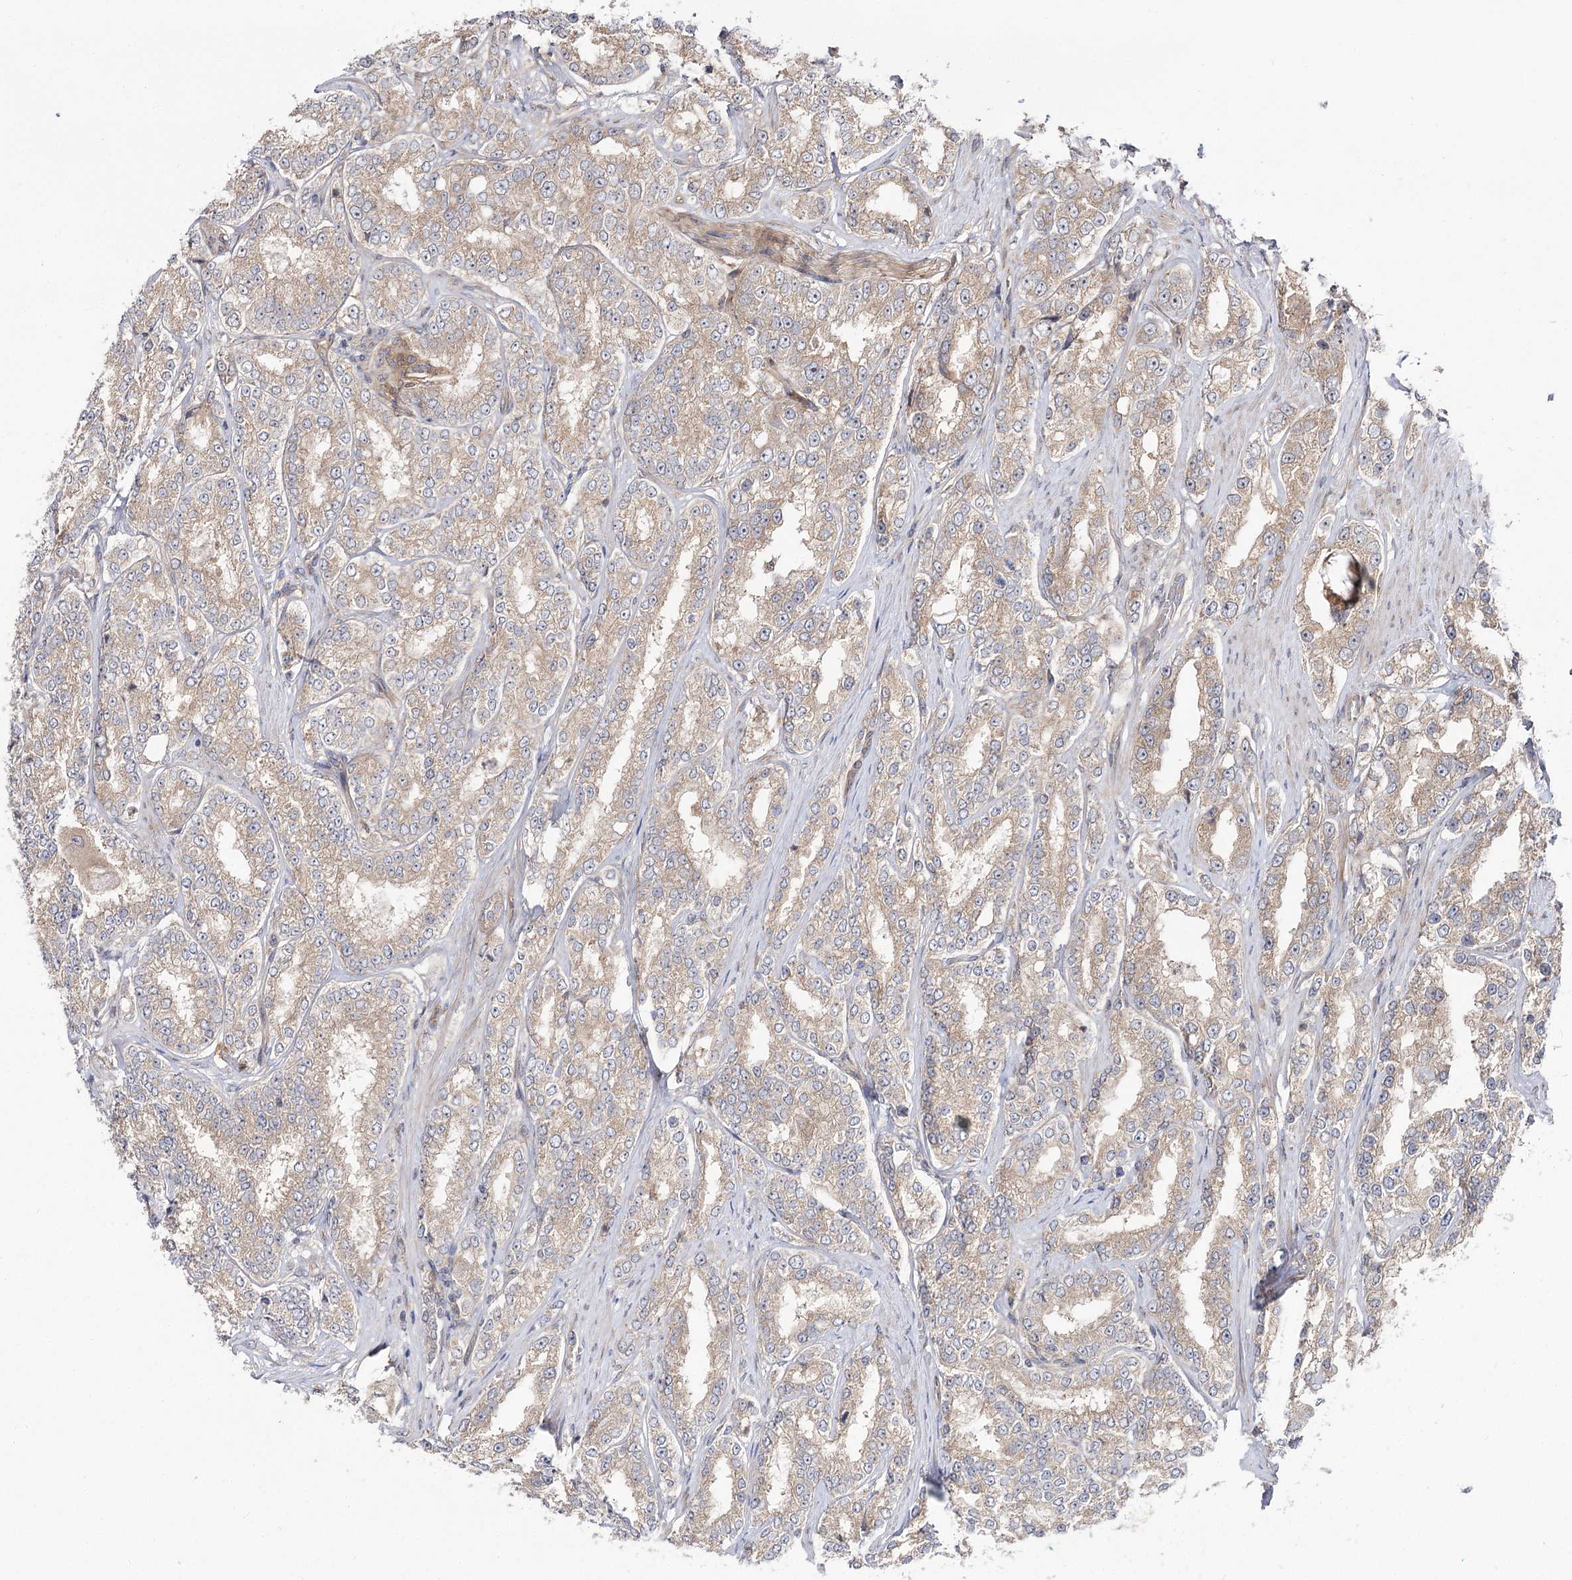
{"staining": {"intensity": "weak", "quantity": ">75%", "location": "cytoplasmic/membranous"}, "tissue": "prostate cancer", "cell_type": "Tumor cells", "image_type": "cancer", "snomed": [{"axis": "morphology", "description": "Normal tissue, NOS"}, {"axis": "morphology", "description": "Adenocarcinoma, High grade"}, {"axis": "topography", "description": "Prostate"}], "caption": "Approximately >75% of tumor cells in prostate adenocarcinoma (high-grade) display weak cytoplasmic/membranous protein positivity as visualized by brown immunohistochemical staining.", "gene": "C11orf80", "patient": {"sex": "male", "age": 83}}